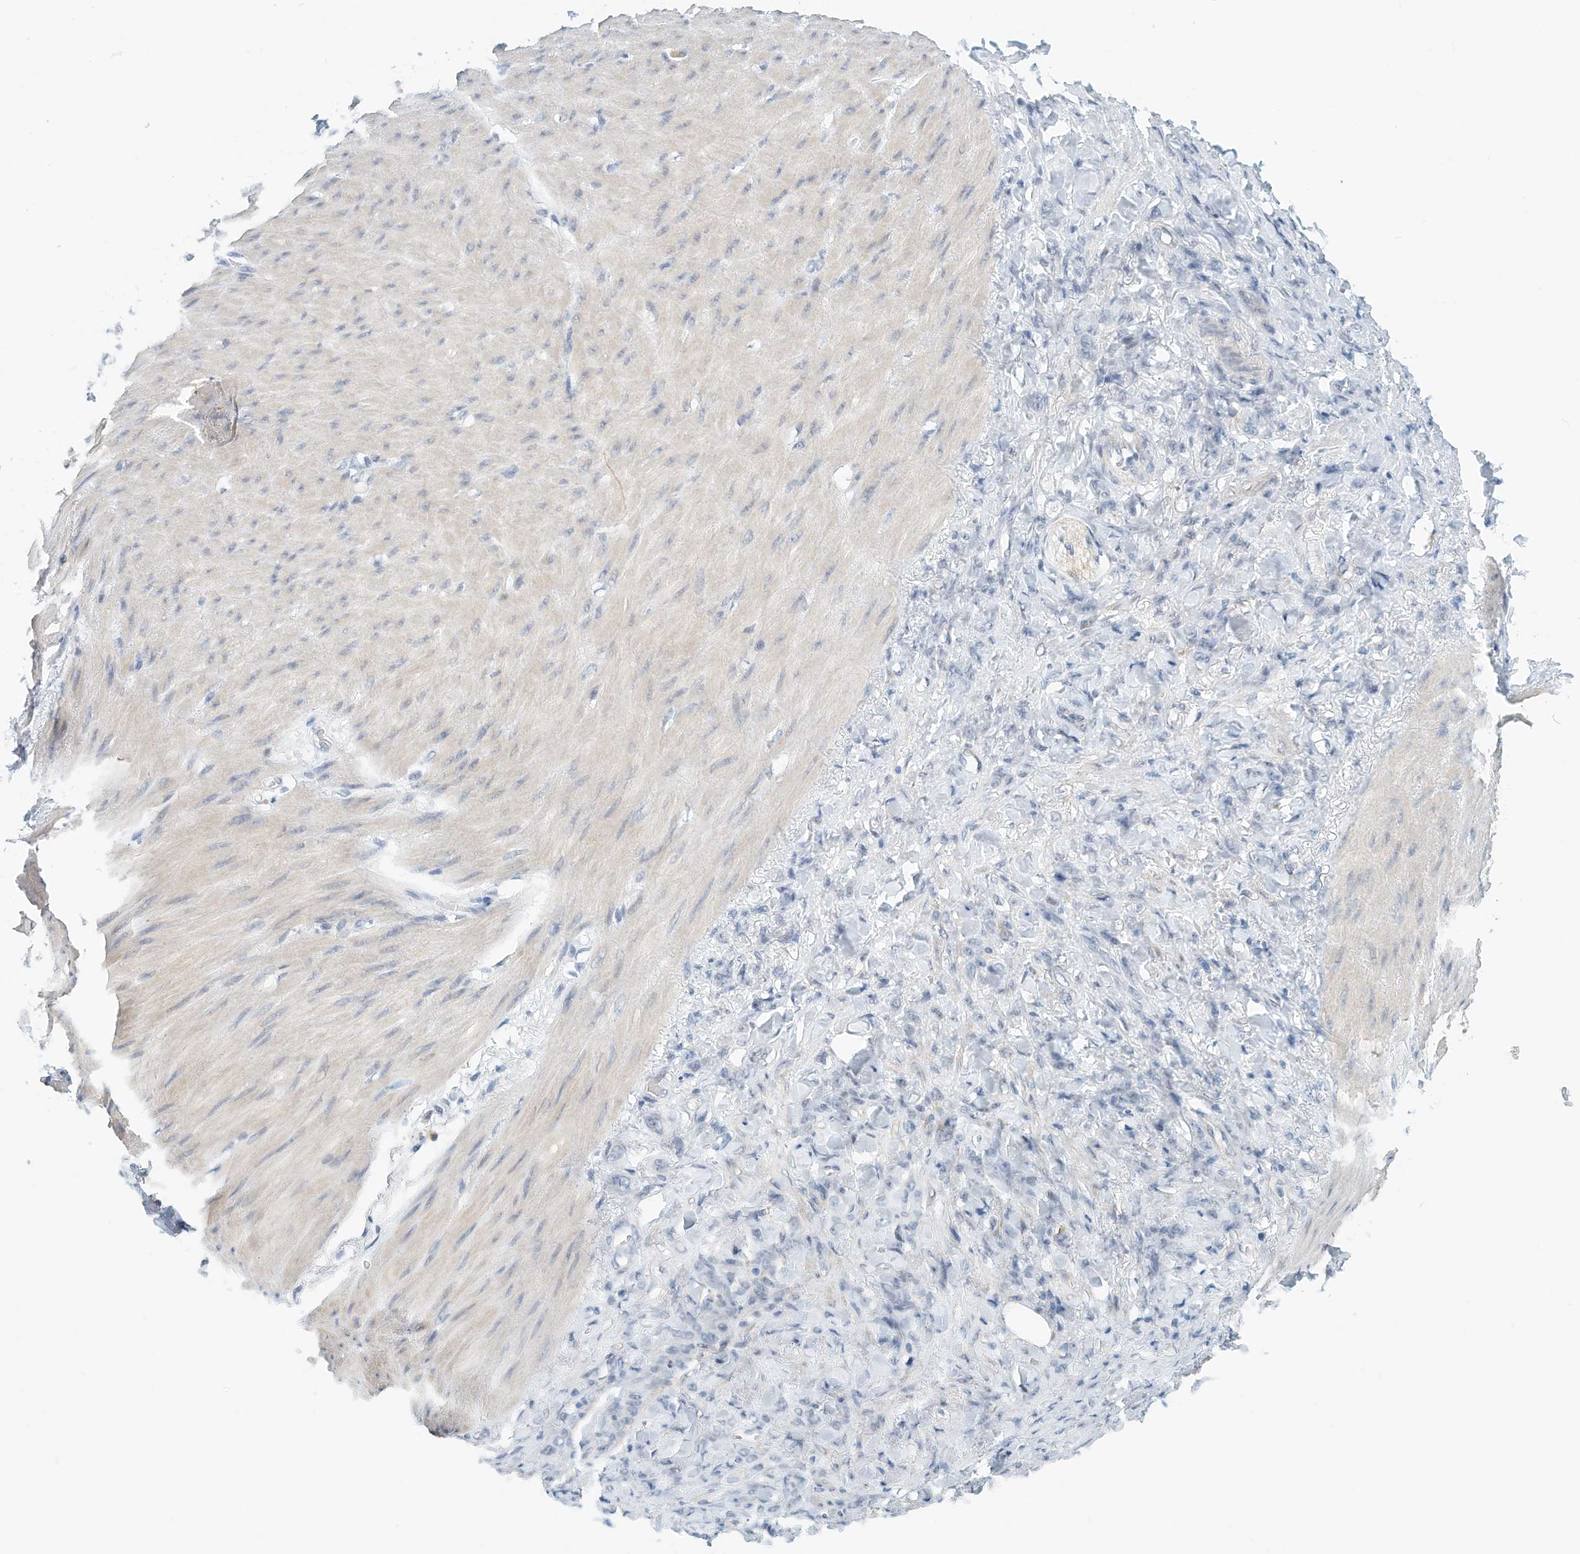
{"staining": {"intensity": "negative", "quantity": "none", "location": "none"}, "tissue": "stomach cancer", "cell_type": "Tumor cells", "image_type": "cancer", "snomed": [{"axis": "morphology", "description": "Normal tissue, NOS"}, {"axis": "morphology", "description": "Adenocarcinoma, NOS"}, {"axis": "topography", "description": "Stomach"}], "caption": "Tumor cells are negative for protein expression in human adenocarcinoma (stomach).", "gene": "ARHGAP28", "patient": {"sex": "male", "age": 82}}